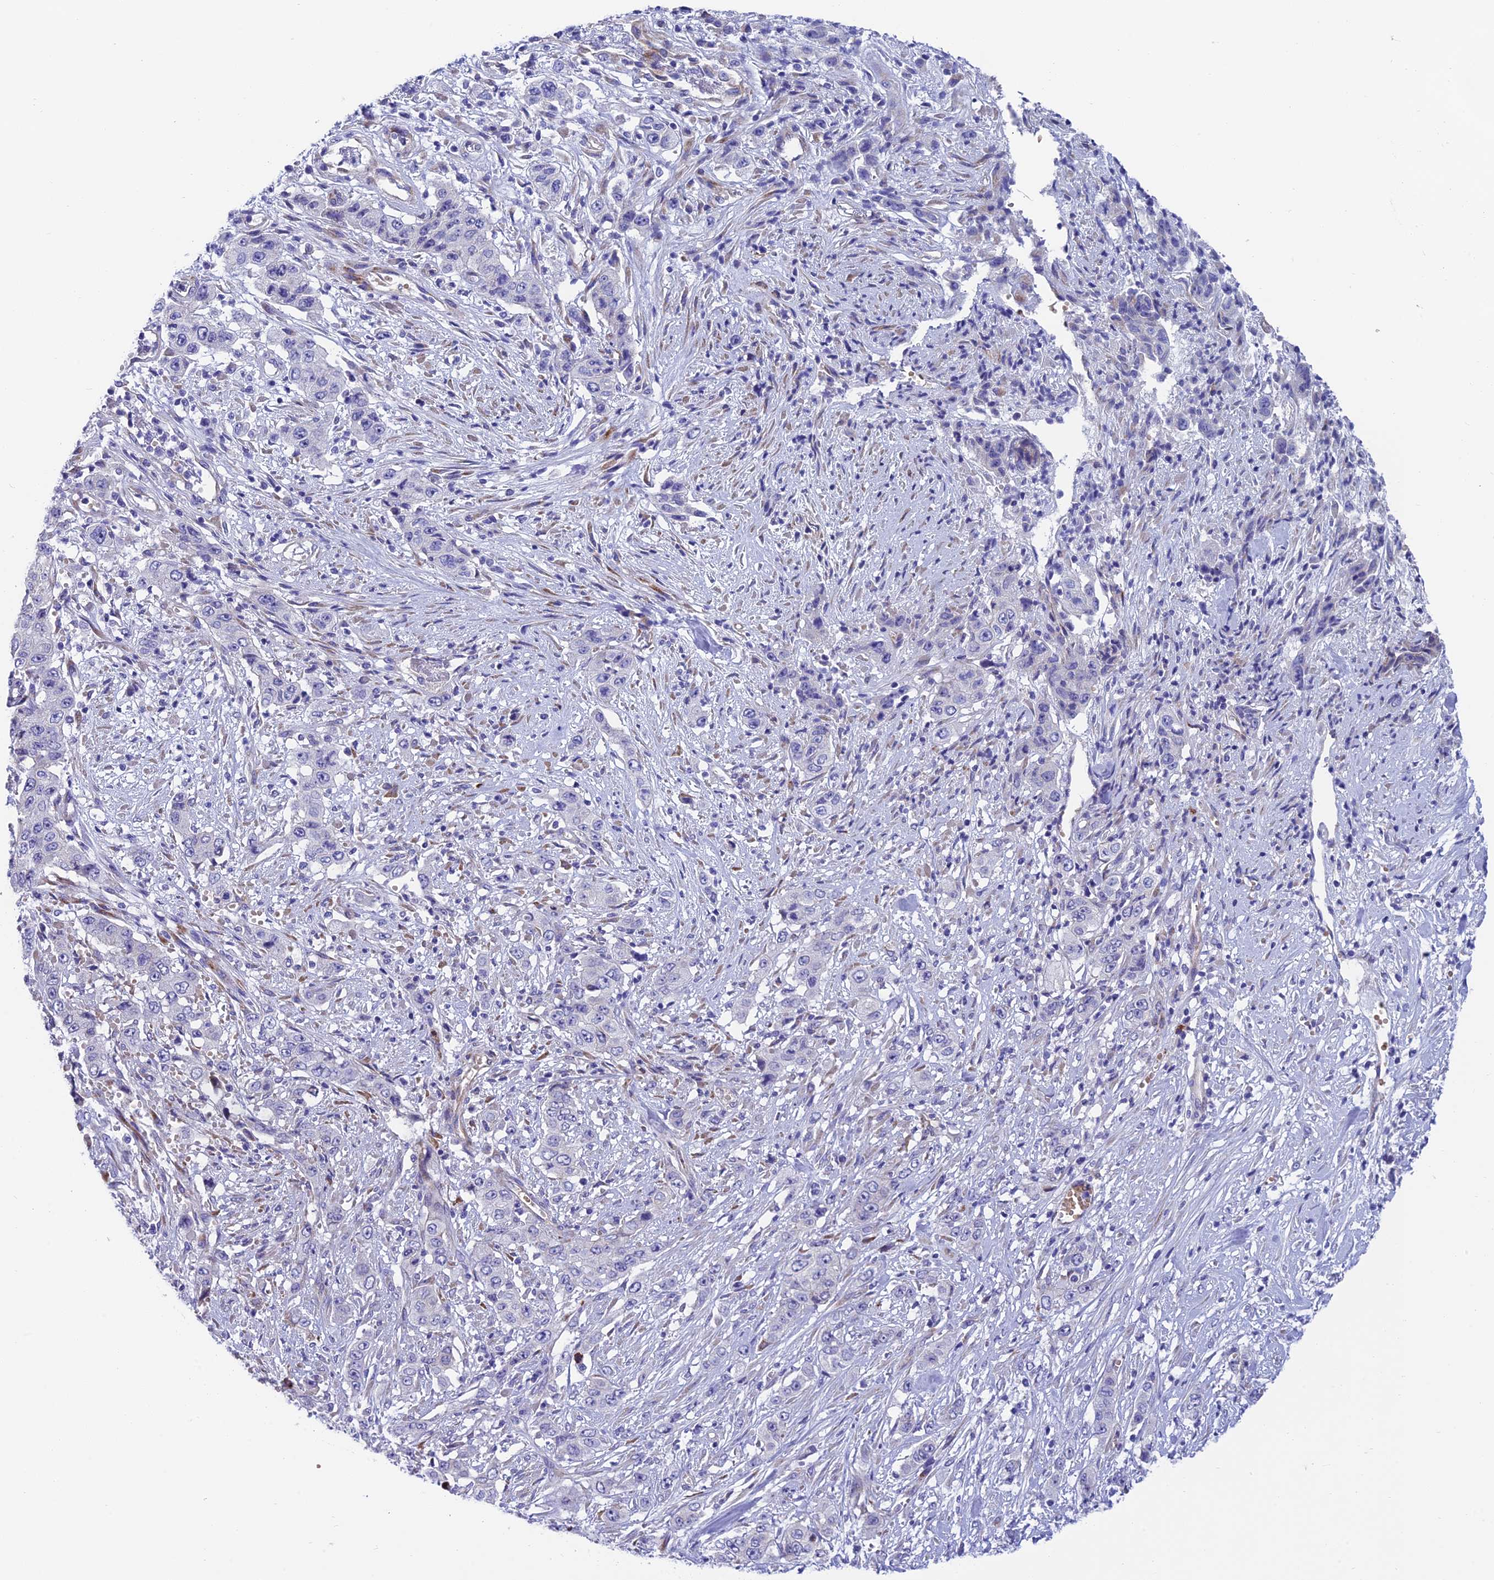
{"staining": {"intensity": "negative", "quantity": "none", "location": "none"}, "tissue": "stomach cancer", "cell_type": "Tumor cells", "image_type": "cancer", "snomed": [{"axis": "morphology", "description": "Adenocarcinoma, NOS"}, {"axis": "topography", "description": "Stomach, upper"}], "caption": "Human stomach cancer (adenocarcinoma) stained for a protein using IHC demonstrates no positivity in tumor cells.", "gene": "MACIR", "patient": {"sex": "male", "age": 62}}